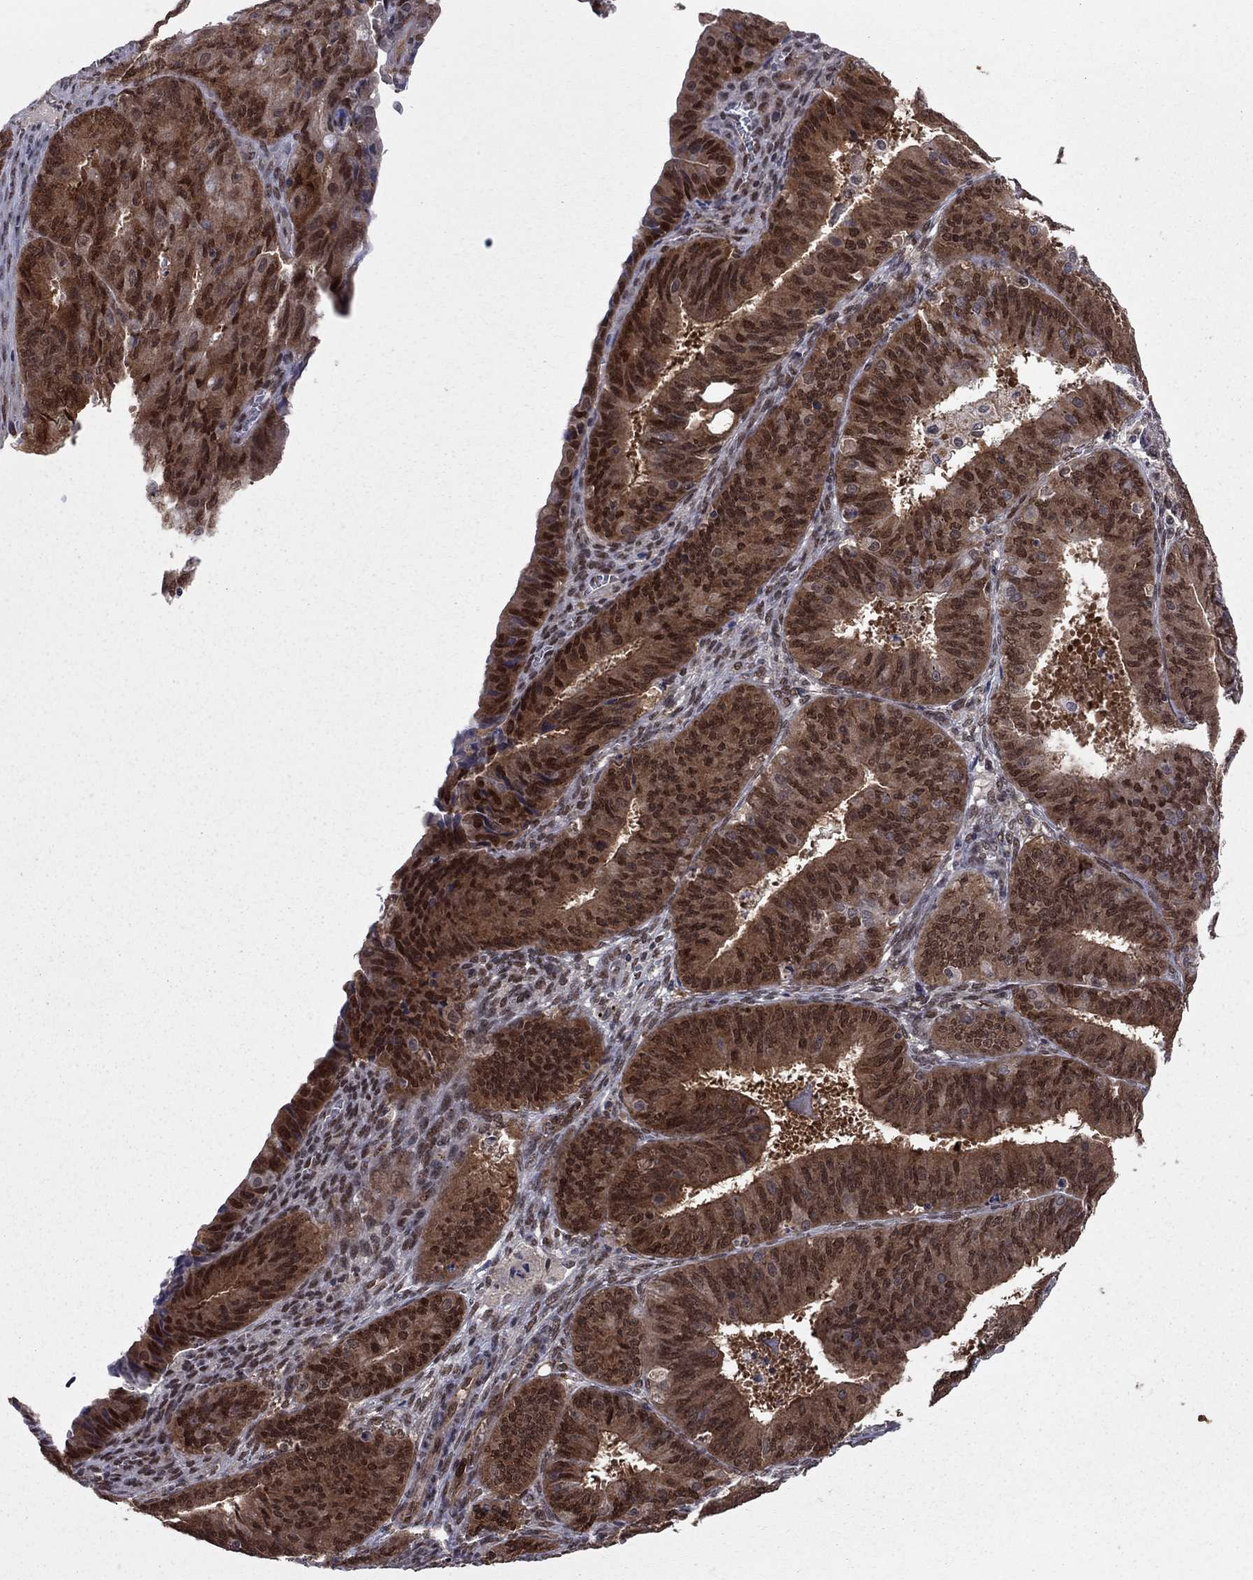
{"staining": {"intensity": "strong", "quantity": "25%-75%", "location": "nuclear"}, "tissue": "ovarian cancer", "cell_type": "Tumor cells", "image_type": "cancer", "snomed": [{"axis": "morphology", "description": "Carcinoma, endometroid"}, {"axis": "topography", "description": "Ovary"}], "caption": "Immunohistochemical staining of human ovarian cancer shows high levels of strong nuclear protein positivity in approximately 25%-75% of tumor cells.", "gene": "SAP30L", "patient": {"sex": "female", "age": 42}}